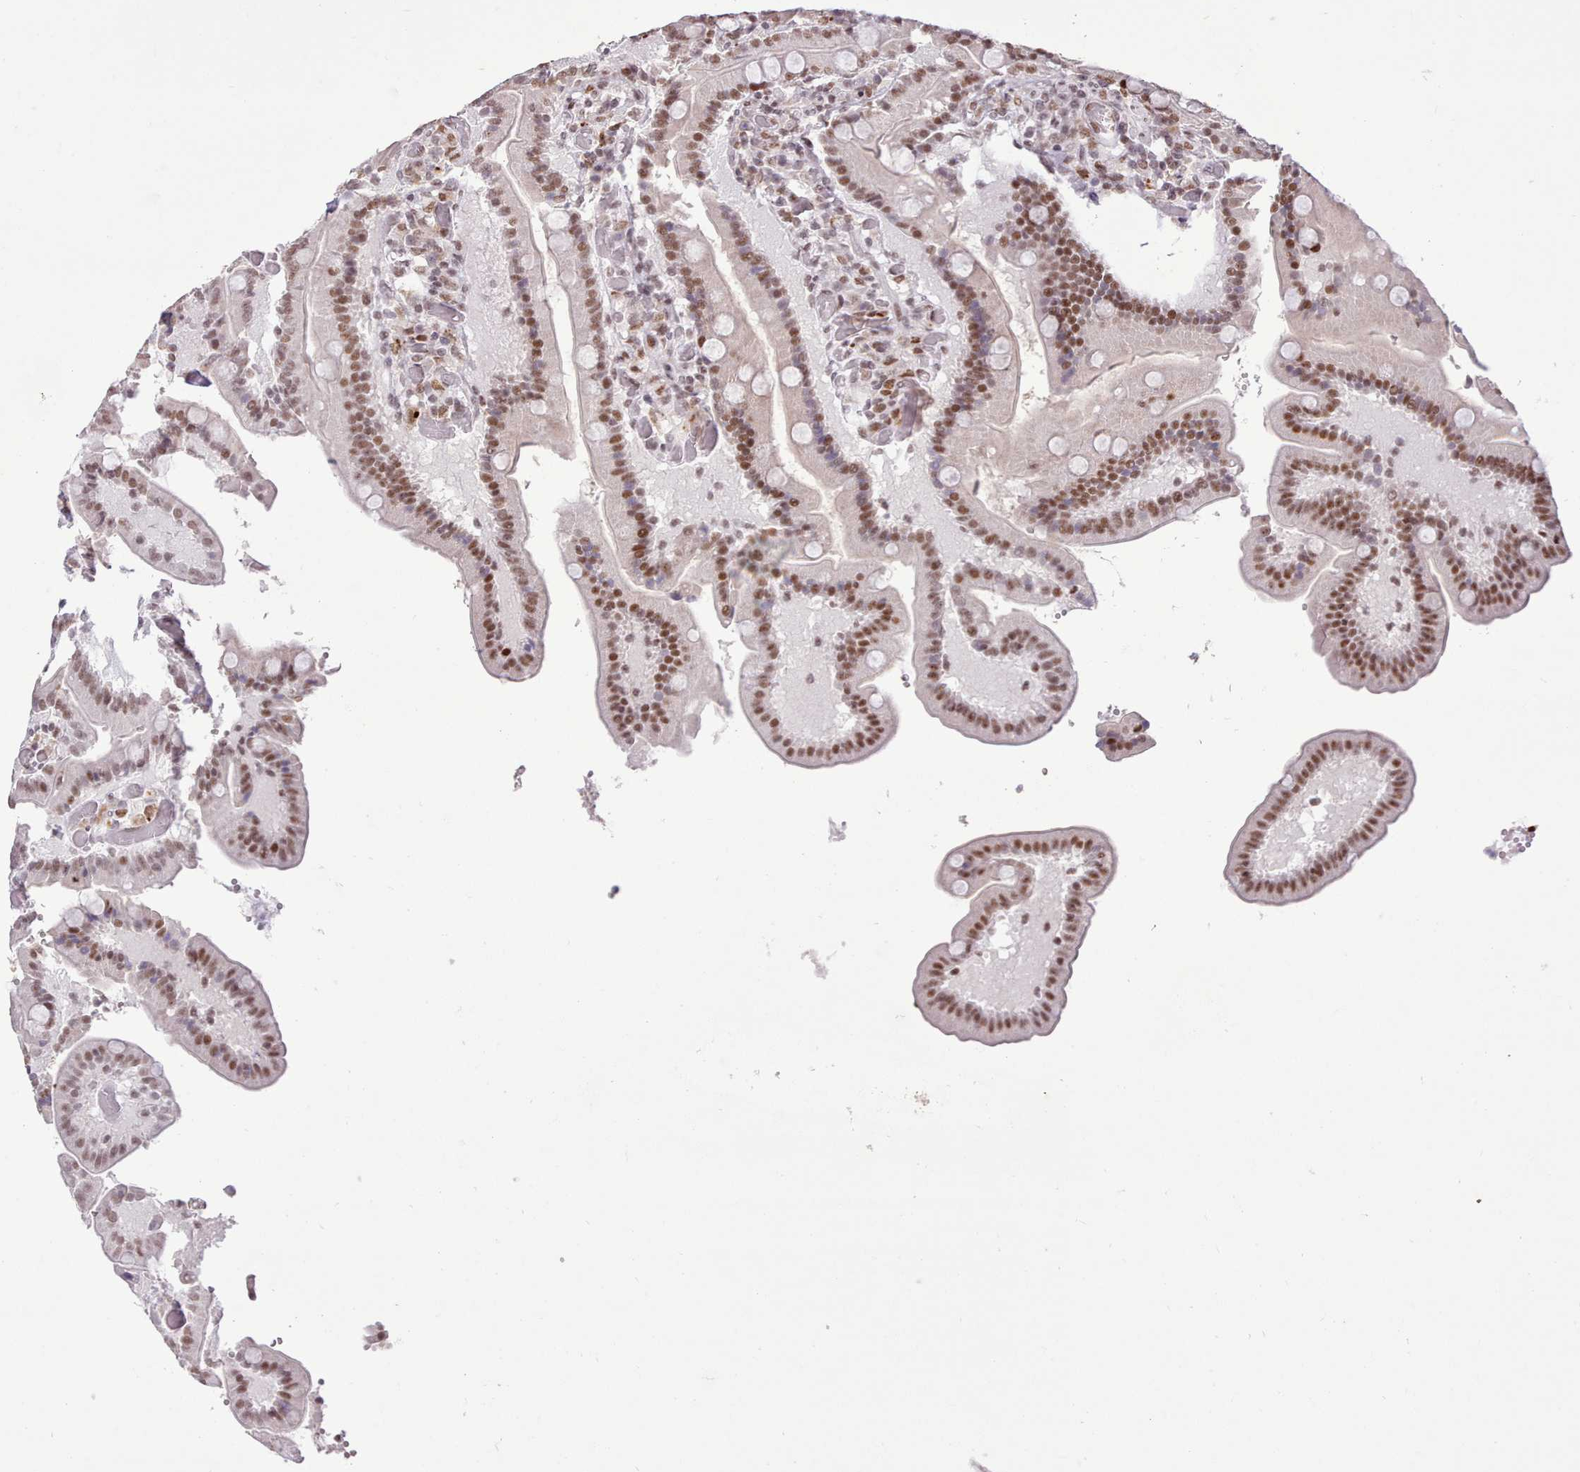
{"staining": {"intensity": "moderate", "quantity": ">75%", "location": "nuclear"}, "tissue": "duodenum", "cell_type": "Glandular cells", "image_type": "normal", "snomed": [{"axis": "morphology", "description": "Normal tissue, NOS"}, {"axis": "topography", "description": "Duodenum"}], "caption": "Protein staining exhibits moderate nuclear expression in about >75% of glandular cells in normal duodenum.", "gene": "TAF15", "patient": {"sex": "female", "age": 62}}